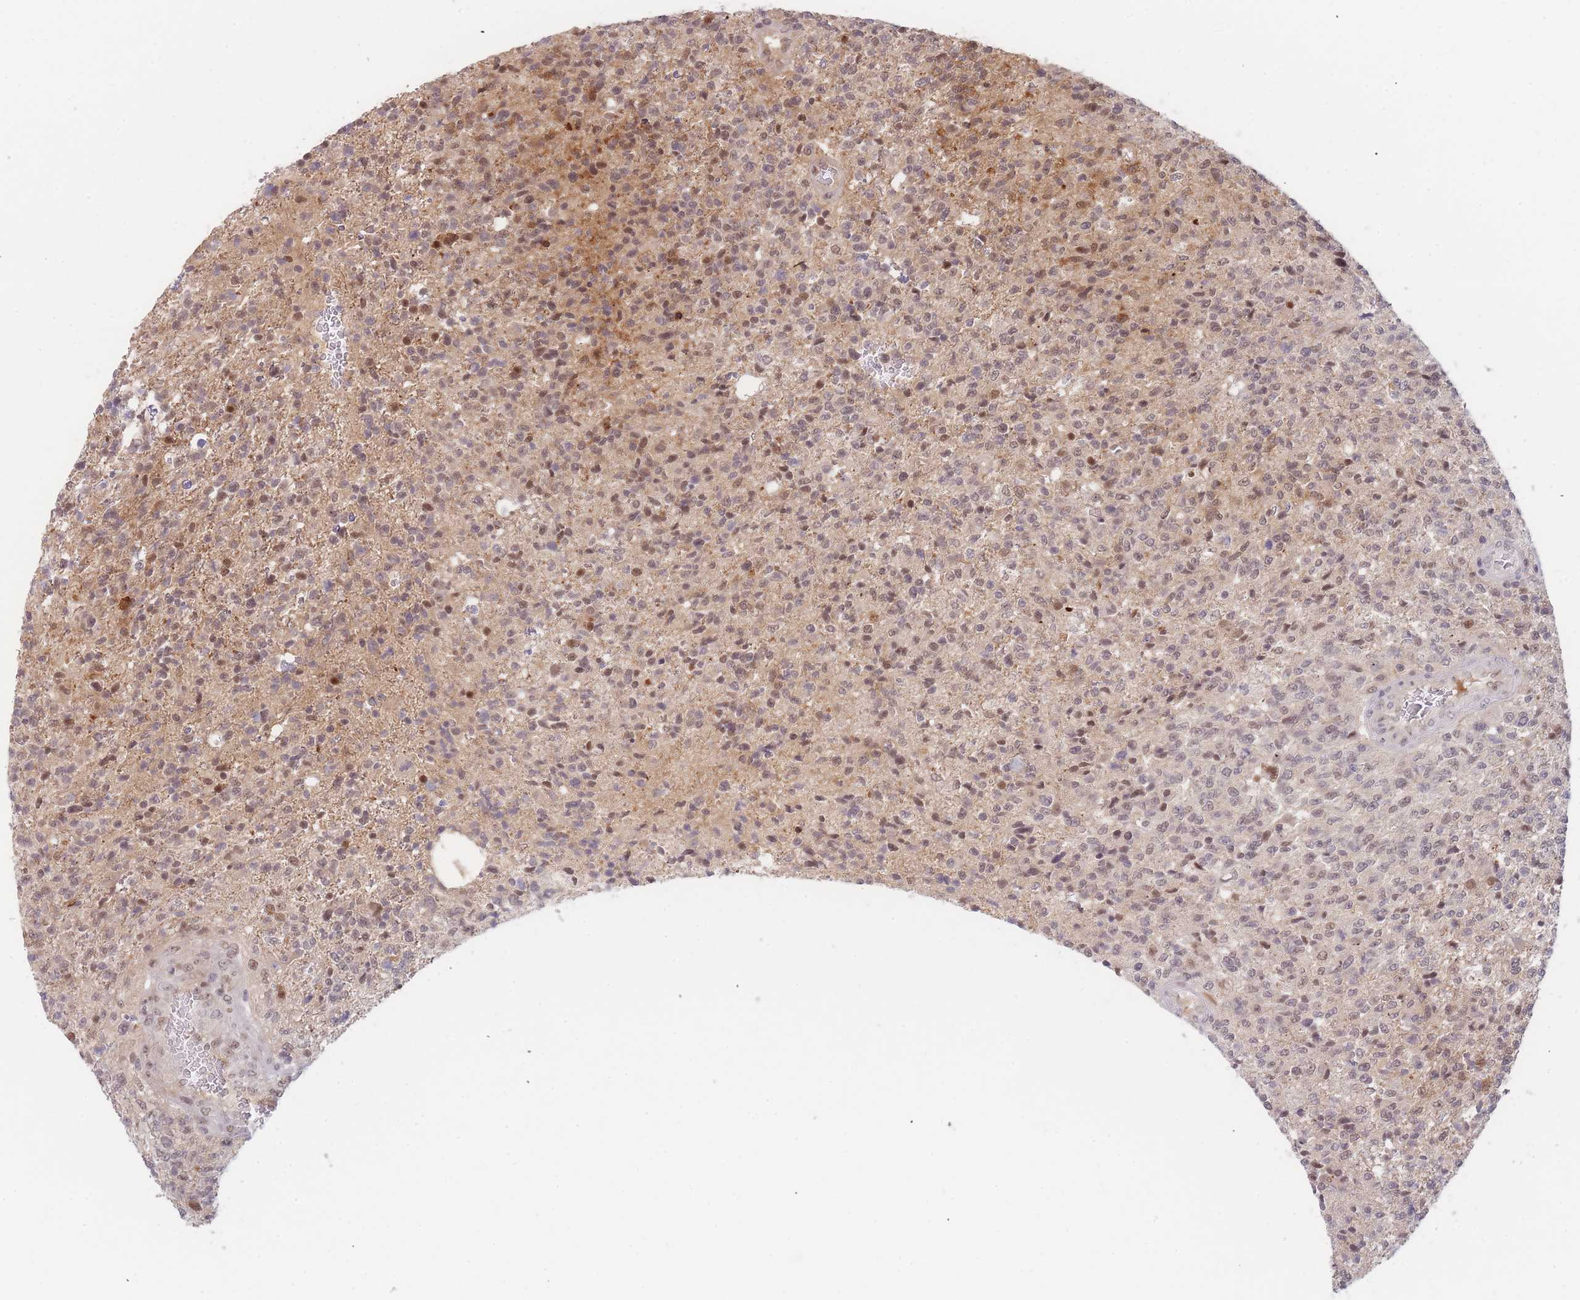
{"staining": {"intensity": "moderate", "quantity": "25%-75%", "location": "nuclear"}, "tissue": "glioma", "cell_type": "Tumor cells", "image_type": "cancer", "snomed": [{"axis": "morphology", "description": "Glioma, malignant, High grade"}, {"axis": "topography", "description": "Brain"}], "caption": "Immunohistochemistry image of human glioma stained for a protein (brown), which displays medium levels of moderate nuclear expression in approximately 25%-75% of tumor cells.", "gene": "DEAF1", "patient": {"sex": "male", "age": 56}}